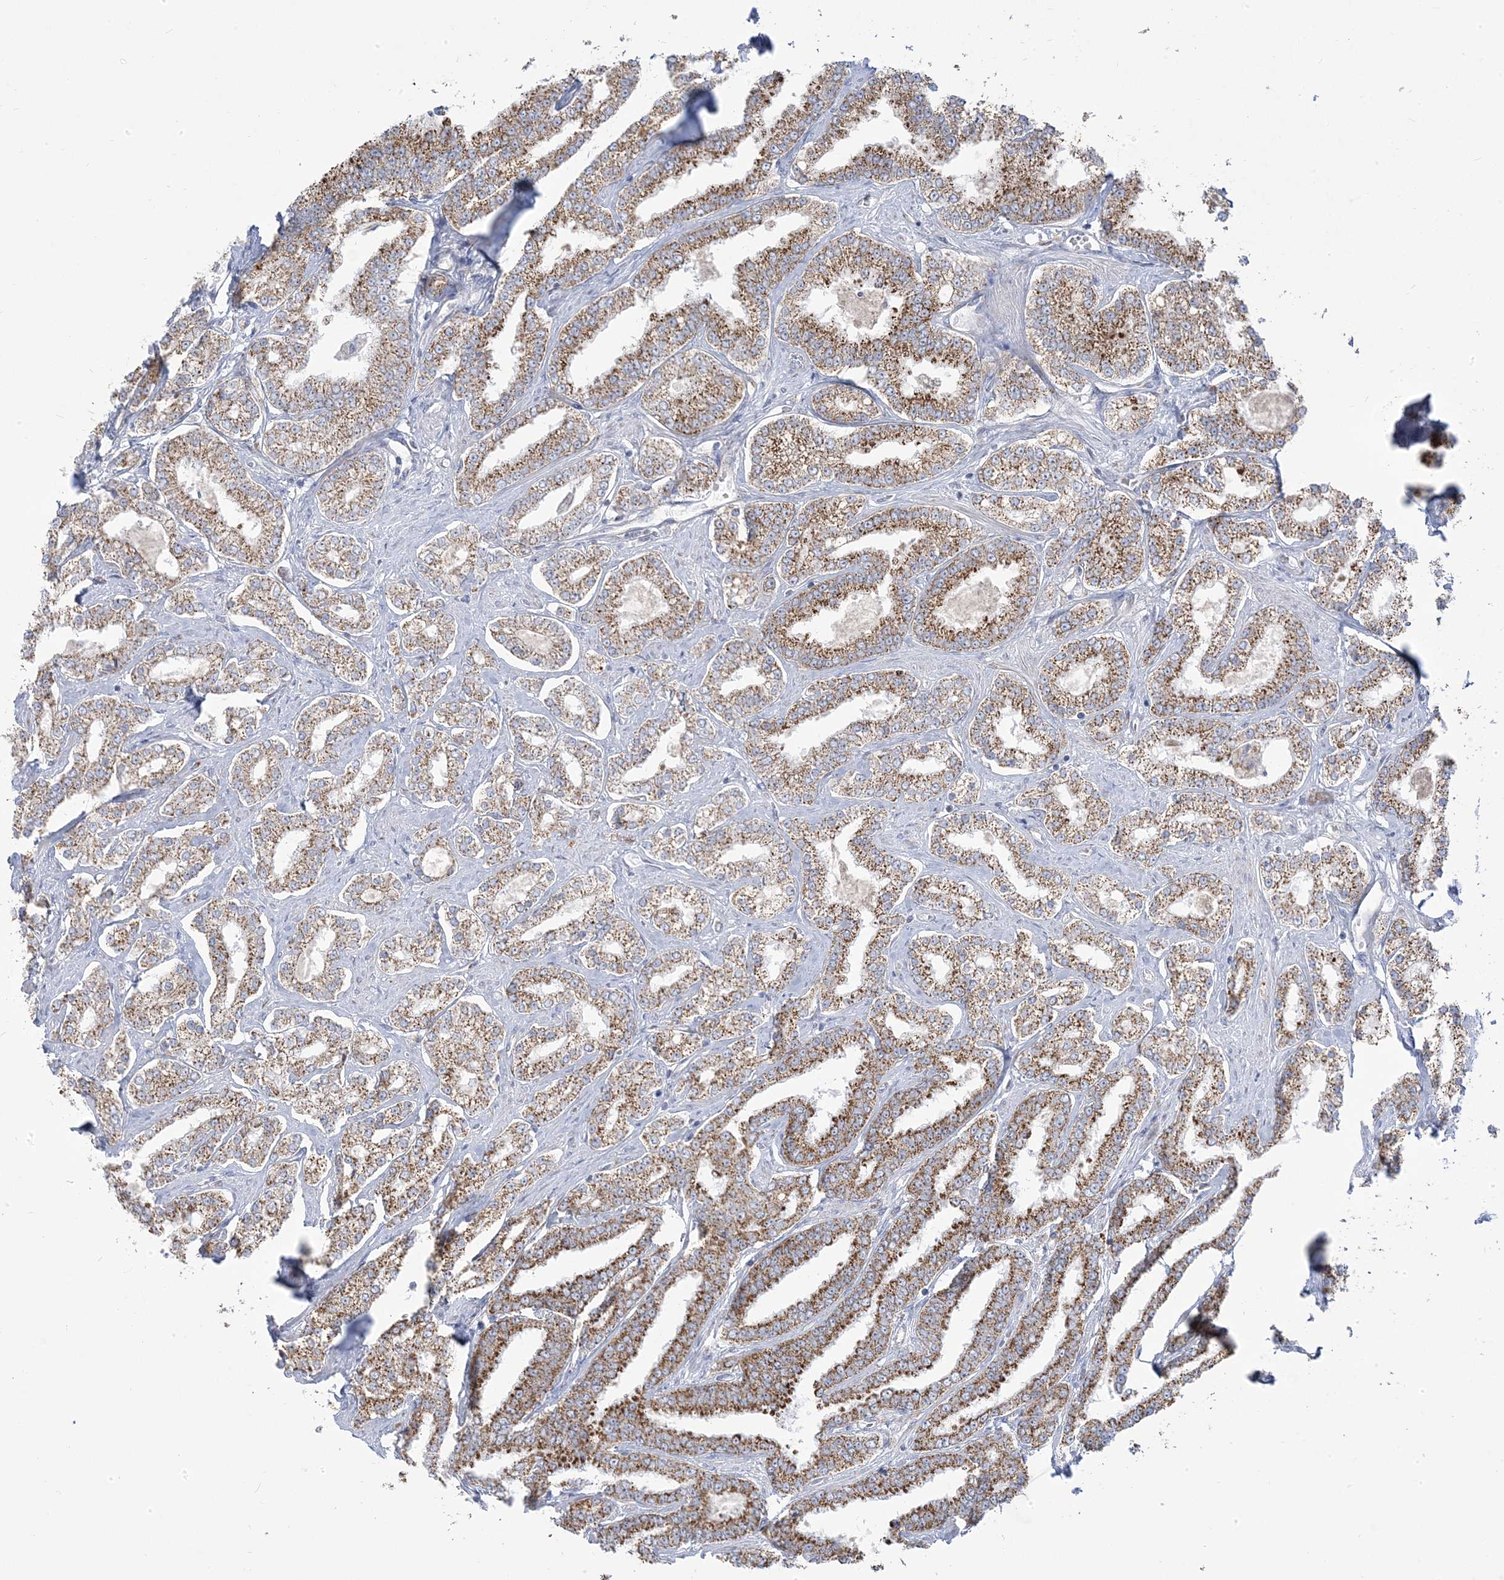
{"staining": {"intensity": "moderate", "quantity": ">75%", "location": "cytoplasmic/membranous"}, "tissue": "prostate cancer", "cell_type": "Tumor cells", "image_type": "cancer", "snomed": [{"axis": "morphology", "description": "Normal tissue, NOS"}, {"axis": "morphology", "description": "Adenocarcinoma, High grade"}, {"axis": "topography", "description": "Prostate"}], "caption": "Protein expression analysis of prostate high-grade adenocarcinoma shows moderate cytoplasmic/membranous positivity in approximately >75% of tumor cells.", "gene": "PCCB", "patient": {"sex": "male", "age": 83}}